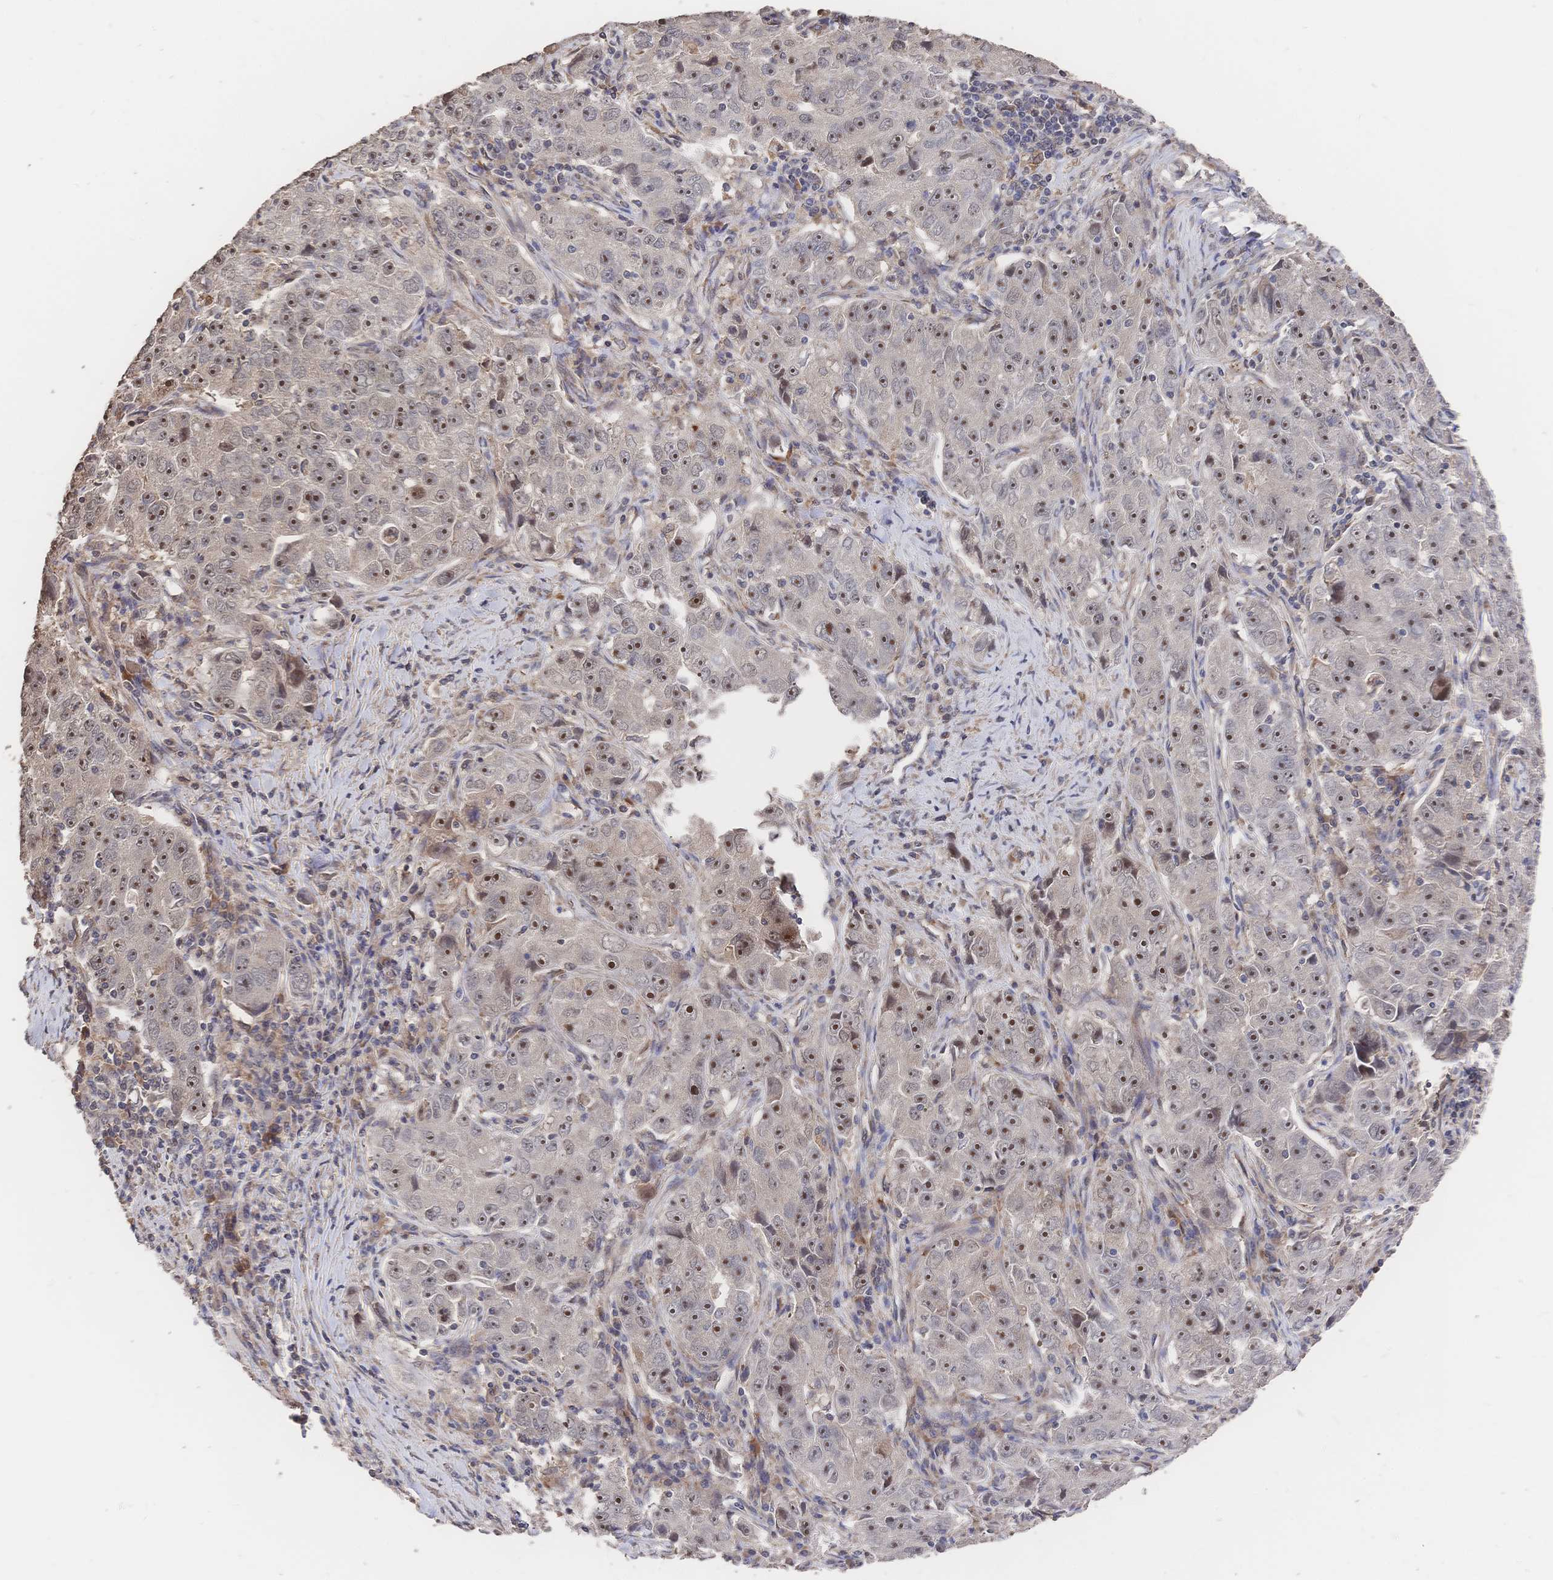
{"staining": {"intensity": "moderate", "quantity": "25%-75%", "location": "nuclear"}, "tissue": "lung cancer", "cell_type": "Tumor cells", "image_type": "cancer", "snomed": [{"axis": "morphology", "description": "Normal morphology"}, {"axis": "morphology", "description": "Adenocarcinoma, NOS"}, {"axis": "topography", "description": "Lymph node"}, {"axis": "topography", "description": "Lung"}], "caption": "A brown stain labels moderate nuclear expression of a protein in adenocarcinoma (lung) tumor cells. The staining is performed using DAB (3,3'-diaminobenzidine) brown chromogen to label protein expression. The nuclei are counter-stained blue using hematoxylin.", "gene": "DNAJA4", "patient": {"sex": "female", "age": 57}}